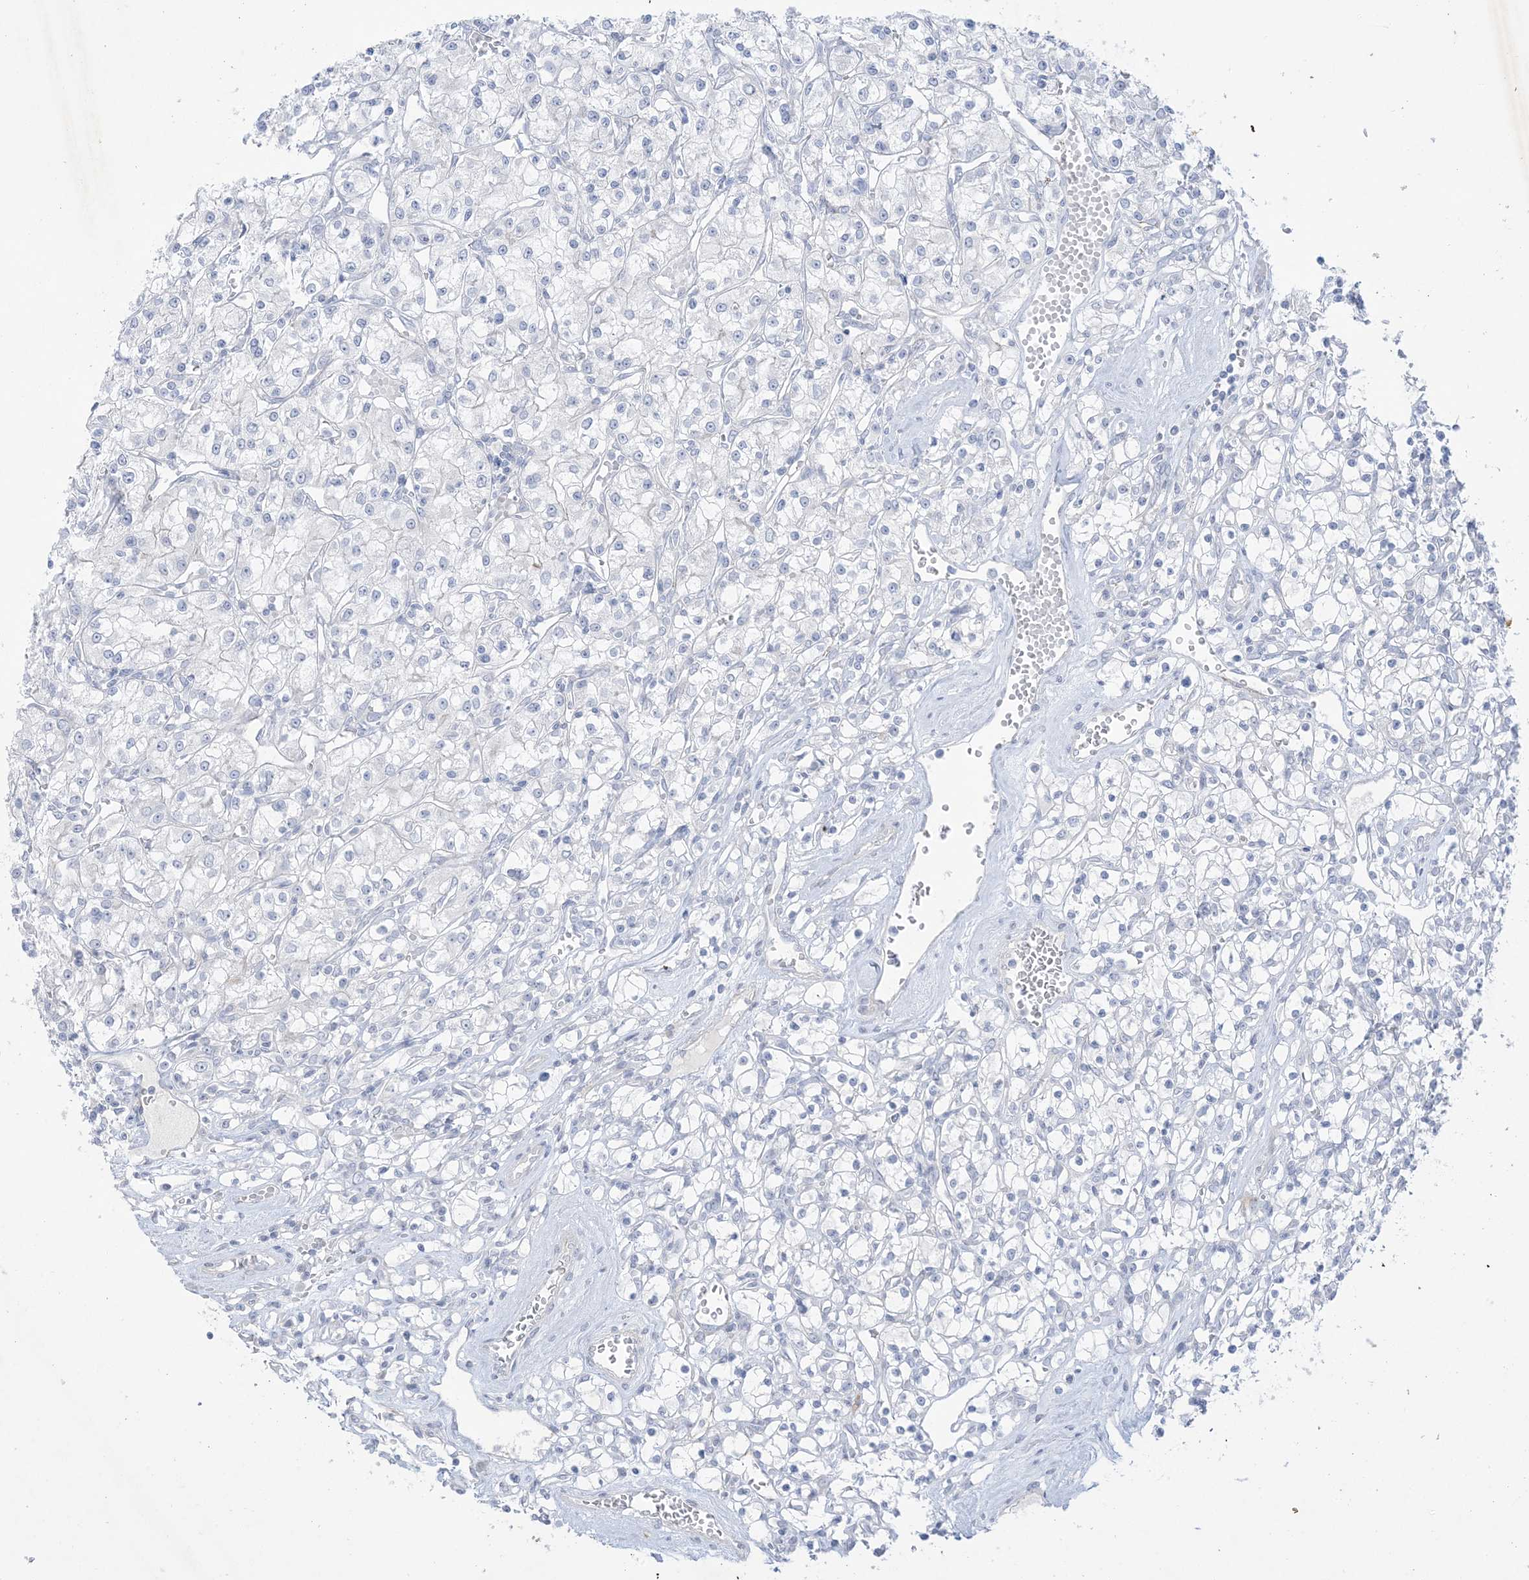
{"staining": {"intensity": "negative", "quantity": "none", "location": "none"}, "tissue": "renal cancer", "cell_type": "Tumor cells", "image_type": "cancer", "snomed": [{"axis": "morphology", "description": "Adenocarcinoma, NOS"}, {"axis": "topography", "description": "Kidney"}], "caption": "DAB immunohistochemical staining of adenocarcinoma (renal) demonstrates no significant expression in tumor cells.", "gene": "B3GNT7", "patient": {"sex": "female", "age": 59}}